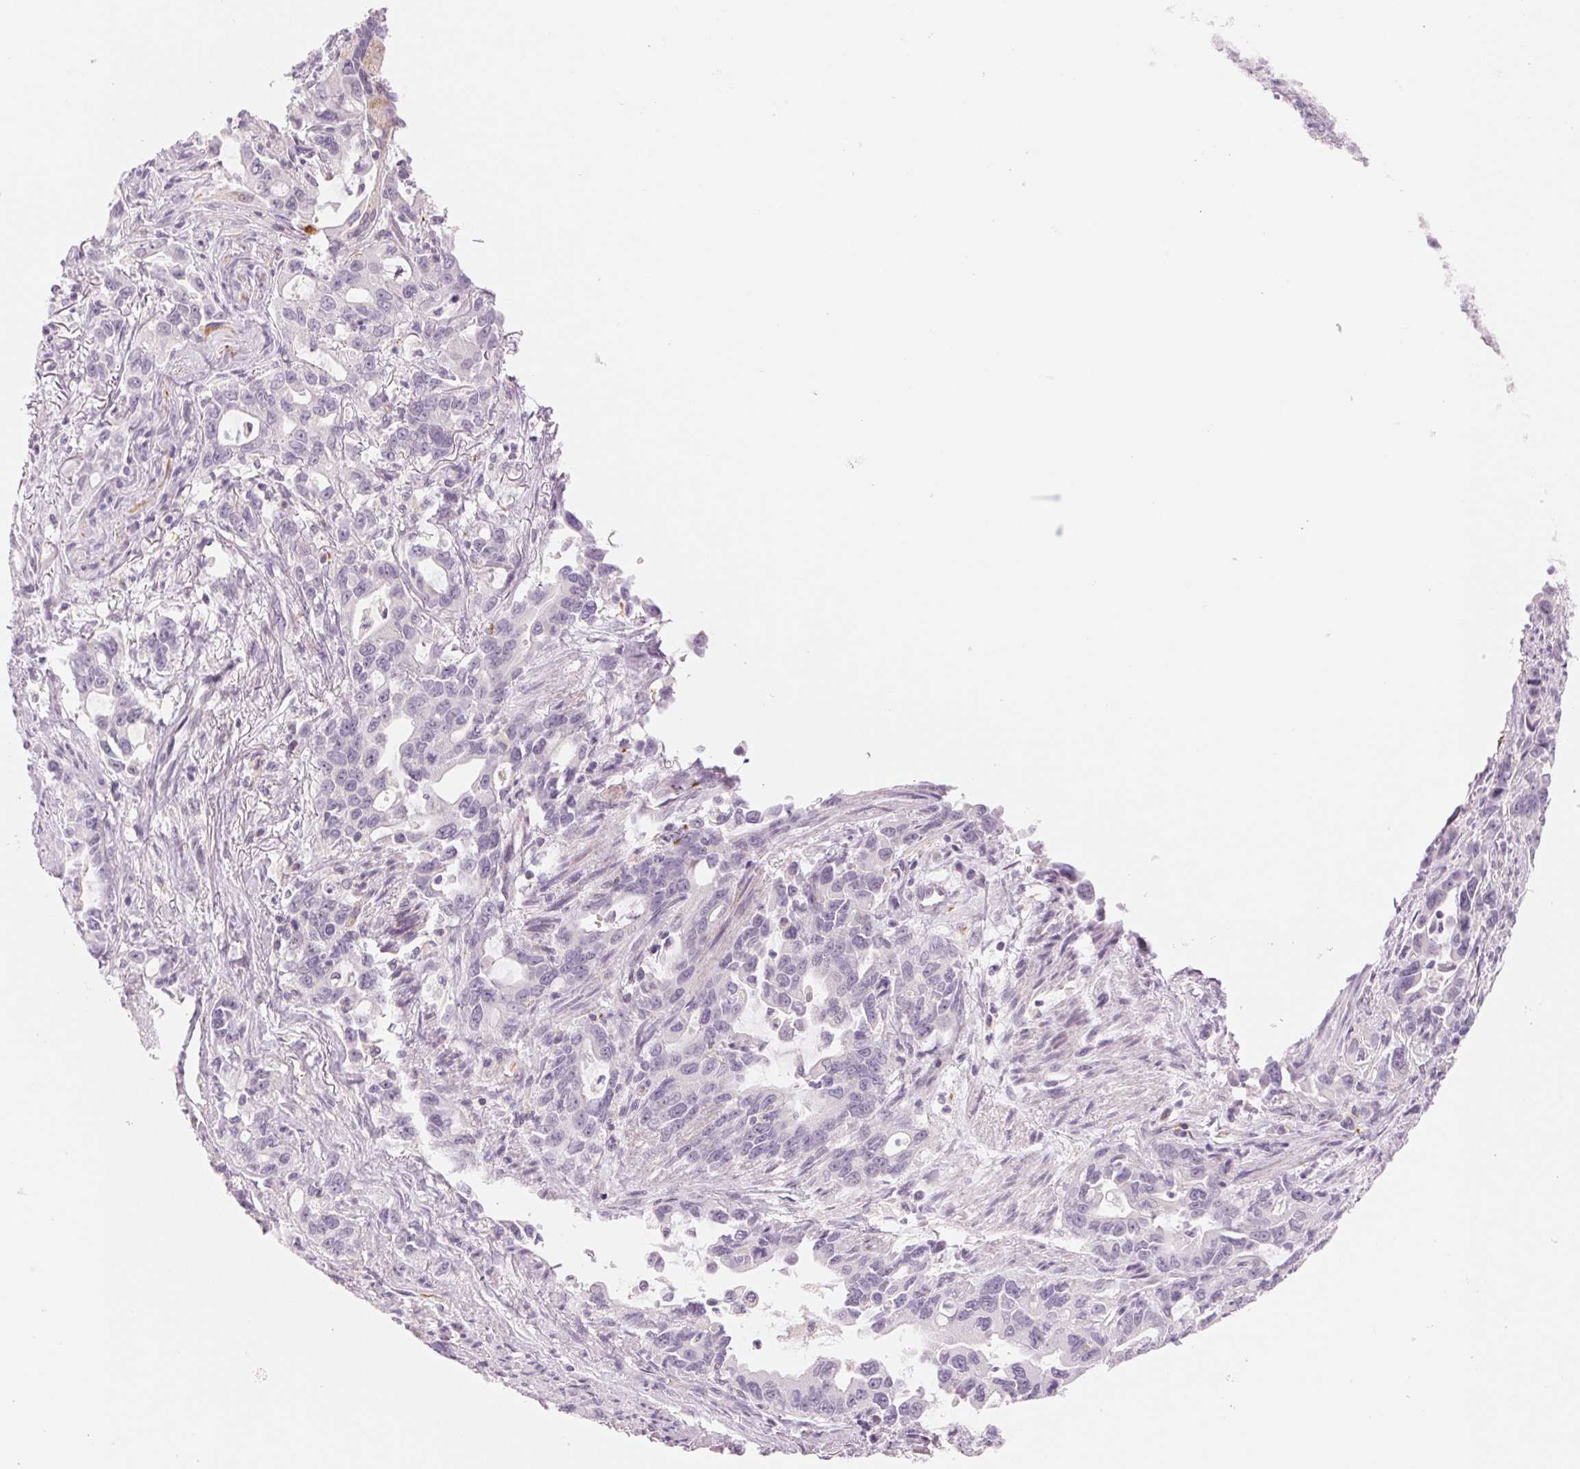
{"staining": {"intensity": "negative", "quantity": "none", "location": "none"}, "tissue": "stomach cancer", "cell_type": "Tumor cells", "image_type": "cancer", "snomed": [{"axis": "morphology", "description": "Adenocarcinoma, NOS"}, {"axis": "topography", "description": "Stomach, upper"}], "caption": "Tumor cells are negative for brown protein staining in stomach cancer (adenocarcinoma). Nuclei are stained in blue.", "gene": "HOXB13", "patient": {"sex": "male", "age": 85}}